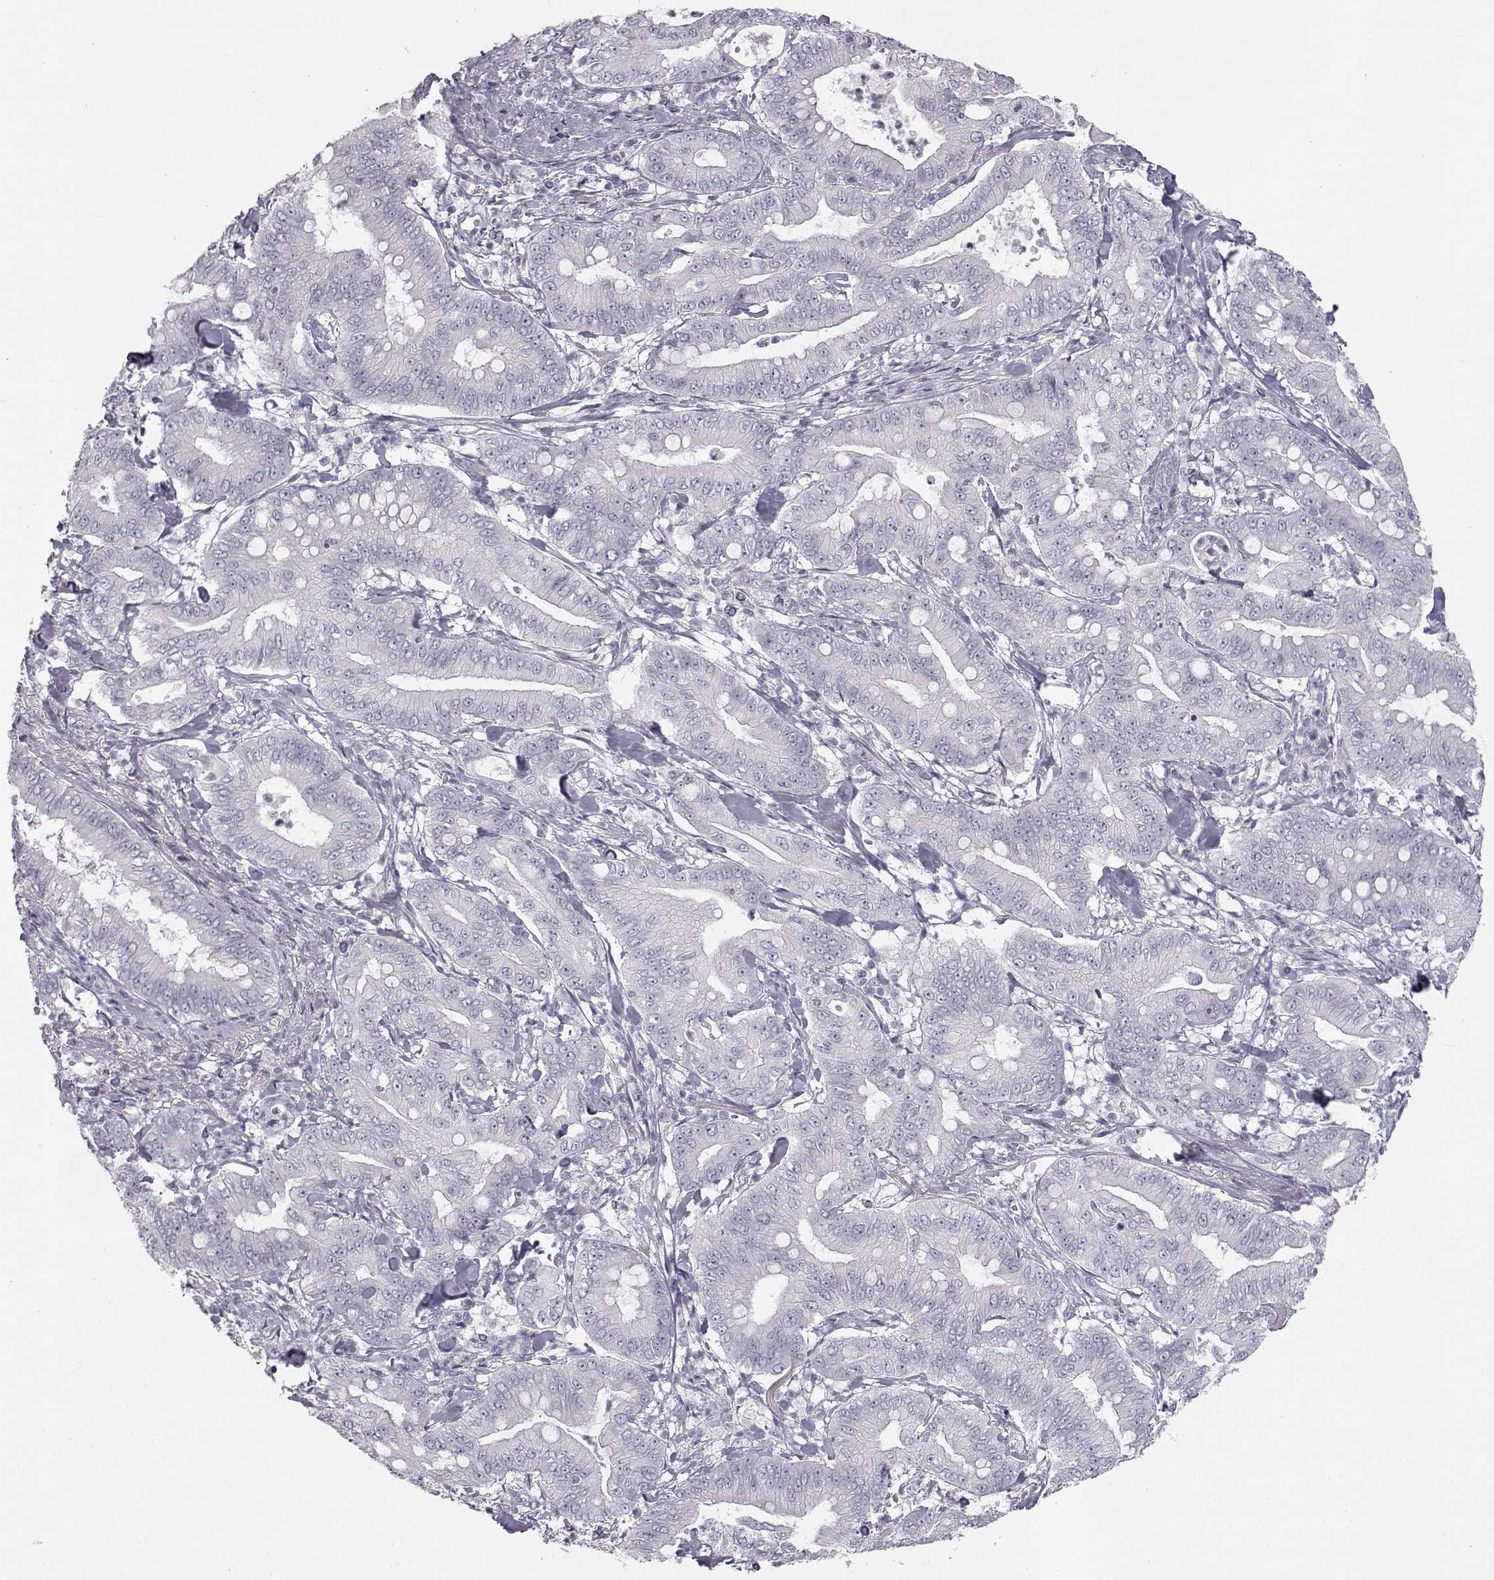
{"staining": {"intensity": "negative", "quantity": "none", "location": "none"}, "tissue": "pancreatic cancer", "cell_type": "Tumor cells", "image_type": "cancer", "snomed": [{"axis": "morphology", "description": "Adenocarcinoma, NOS"}, {"axis": "topography", "description": "Pancreas"}], "caption": "Immunohistochemistry photomicrograph of neoplastic tissue: pancreatic adenocarcinoma stained with DAB exhibits no significant protein positivity in tumor cells.", "gene": "MYCBPAP", "patient": {"sex": "male", "age": 71}}